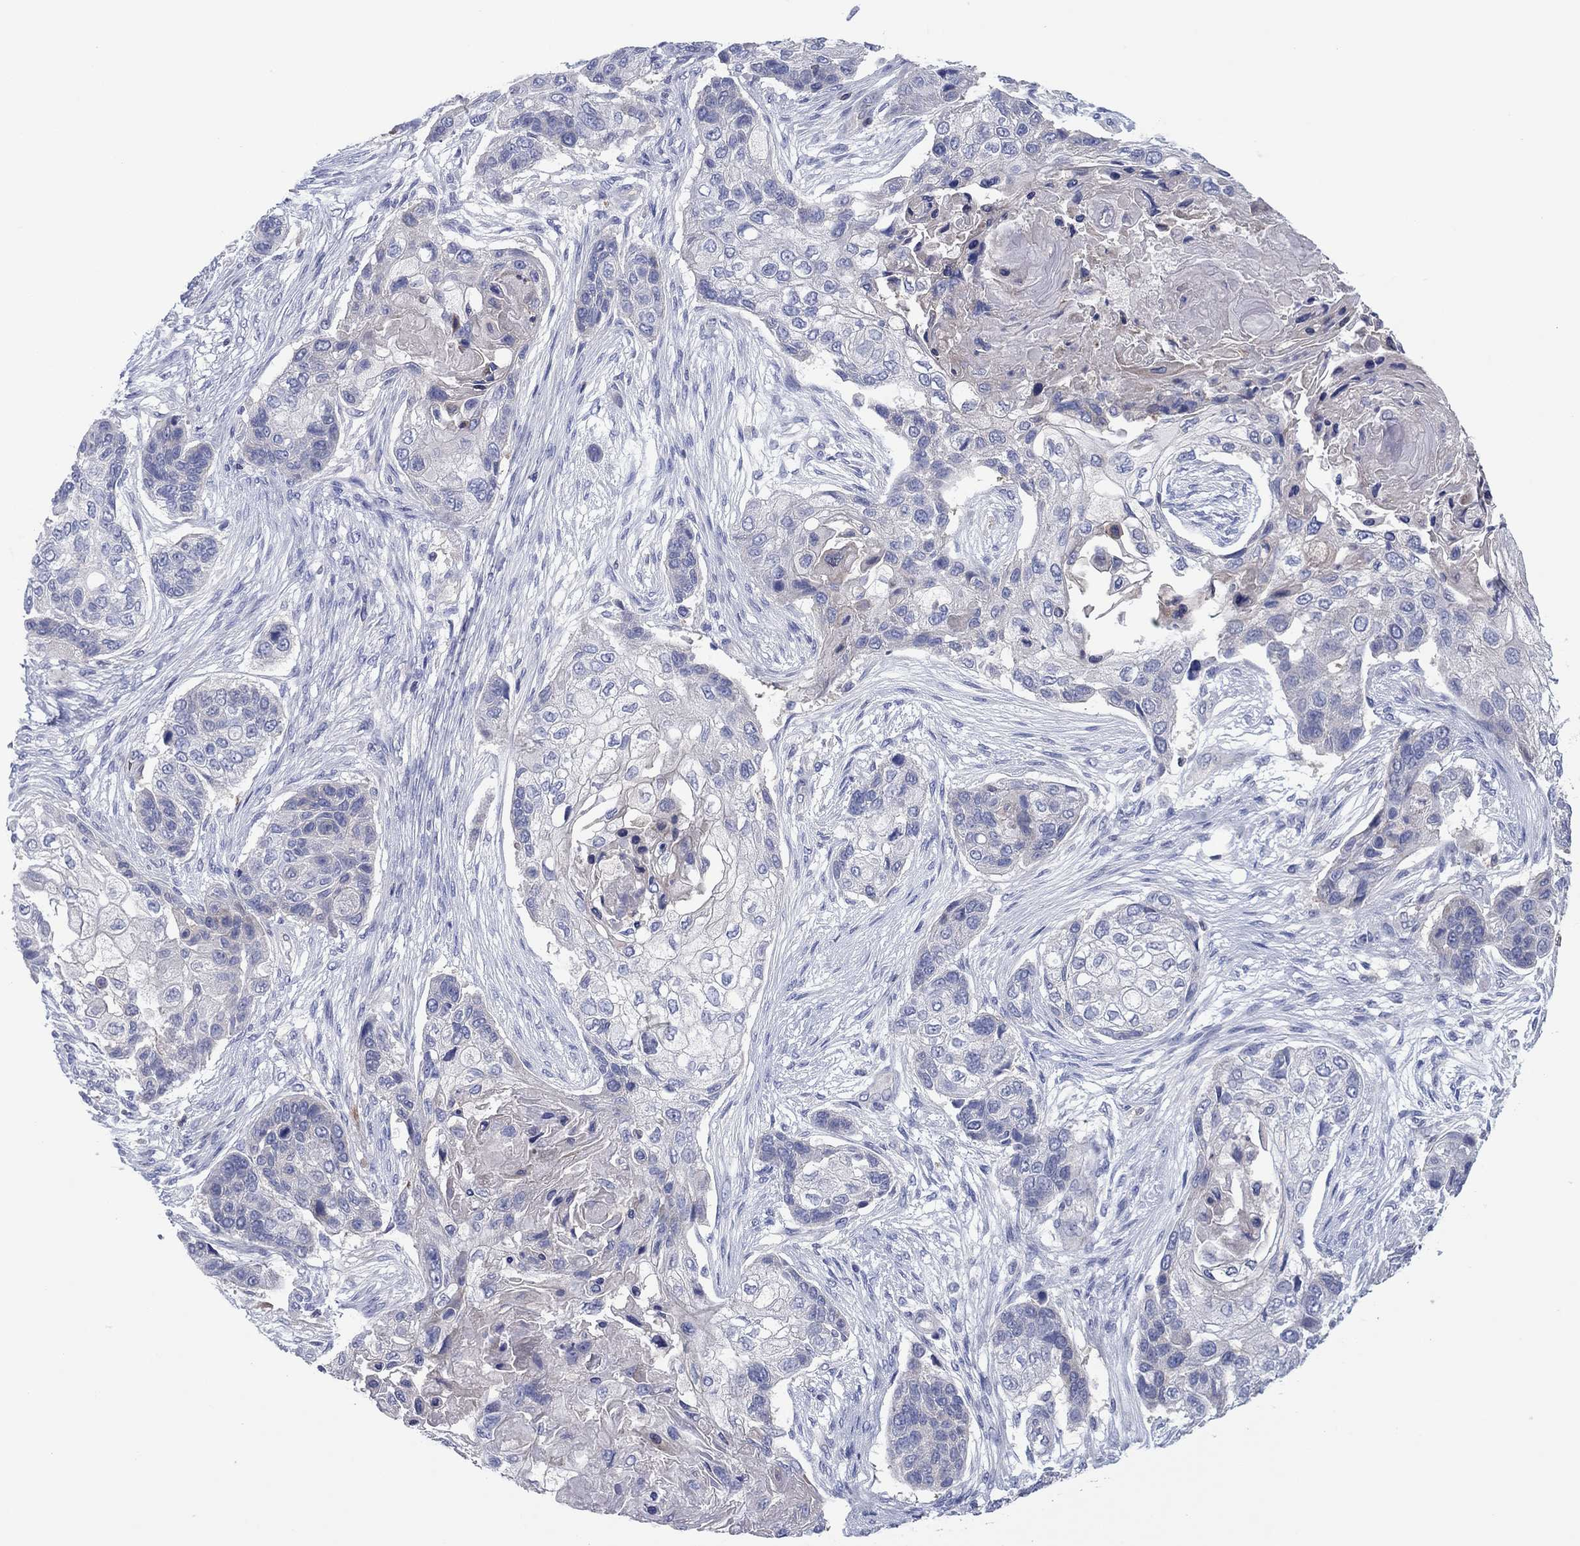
{"staining": {"intensity": "negative", "quantity": "none", "location": "none"}, "tissue": "lung cancer", "cell_type": "Tumor cells", "image_type": "cancer", "snomed": [{"axis": "morphology", "description": "Squamous cell carcinoma, NOS"}, {"axis": "topography", "description": "Lung"}], "caption": "Human lung cancer (squamous cell carcinoma) stained for a protein using immunohistochemistry (IHC) demonstrates no expression in tumor cells.", "gene": "PVR", "patient": {"sex": "male", "age": 69}}